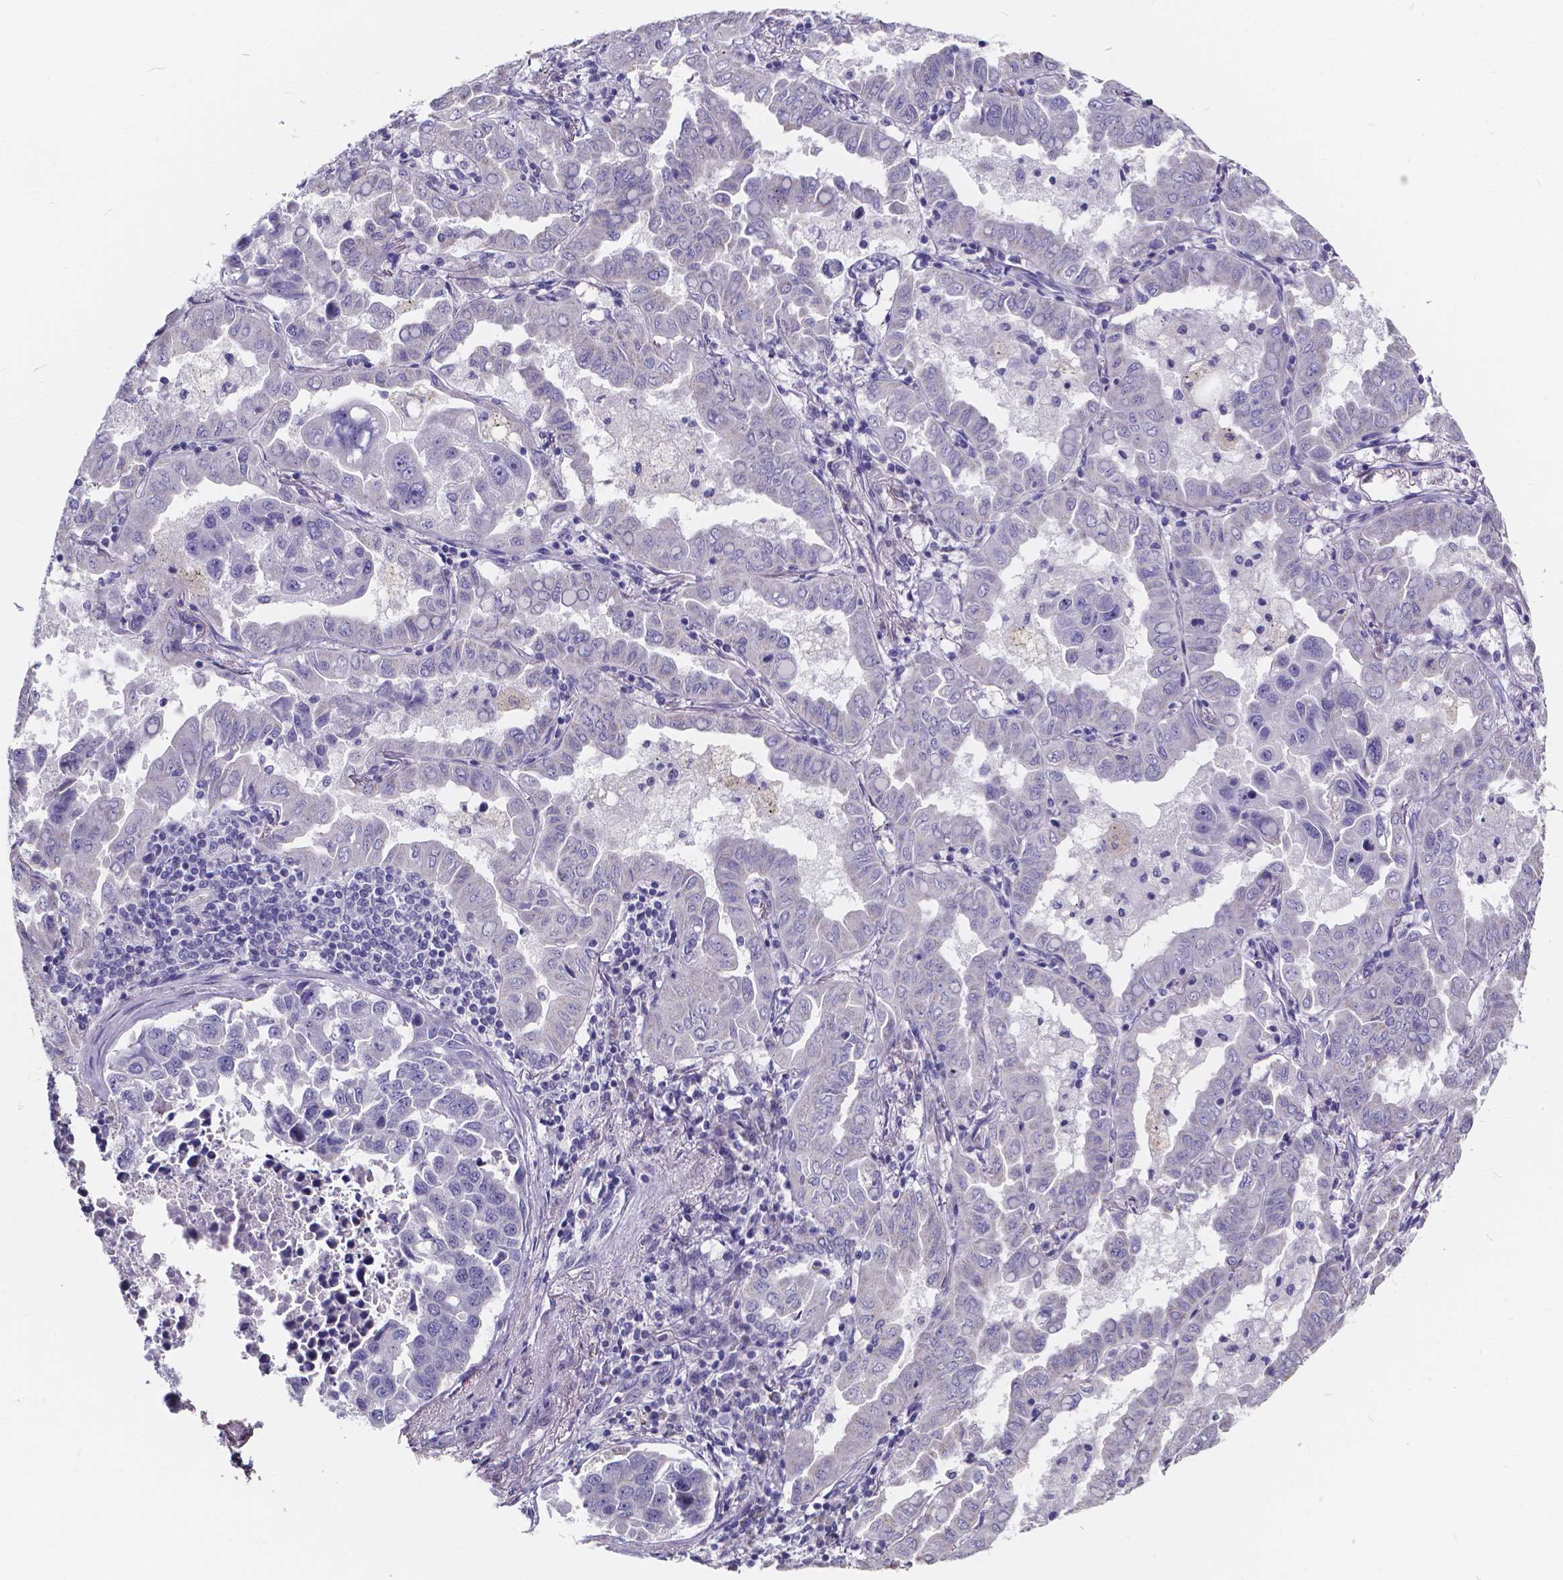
{"staining": {"intensity": "negative", "quantity": "none", "location": "none"}, "tissue": "lung cancer", "cell_type": "Tumor cells", "image_type": "cancer", "snomed": [{"axis": "morphology", "description": "Adenocarcinoma, NOS"}, {"axis": "topography", "description": "Lung"}], "caption": "This micrograph is of lung cancer stained with immunohistochemistry to label a protein in brown with the nuclei are counter-stained blue. There is no expression in tumor cells. The staining is performed using DAB brown chromogen with nuclei counter-stained in using hematoxylin.", "gene": "SPEF2", "patient": {"sex": "male", "age": 64}}